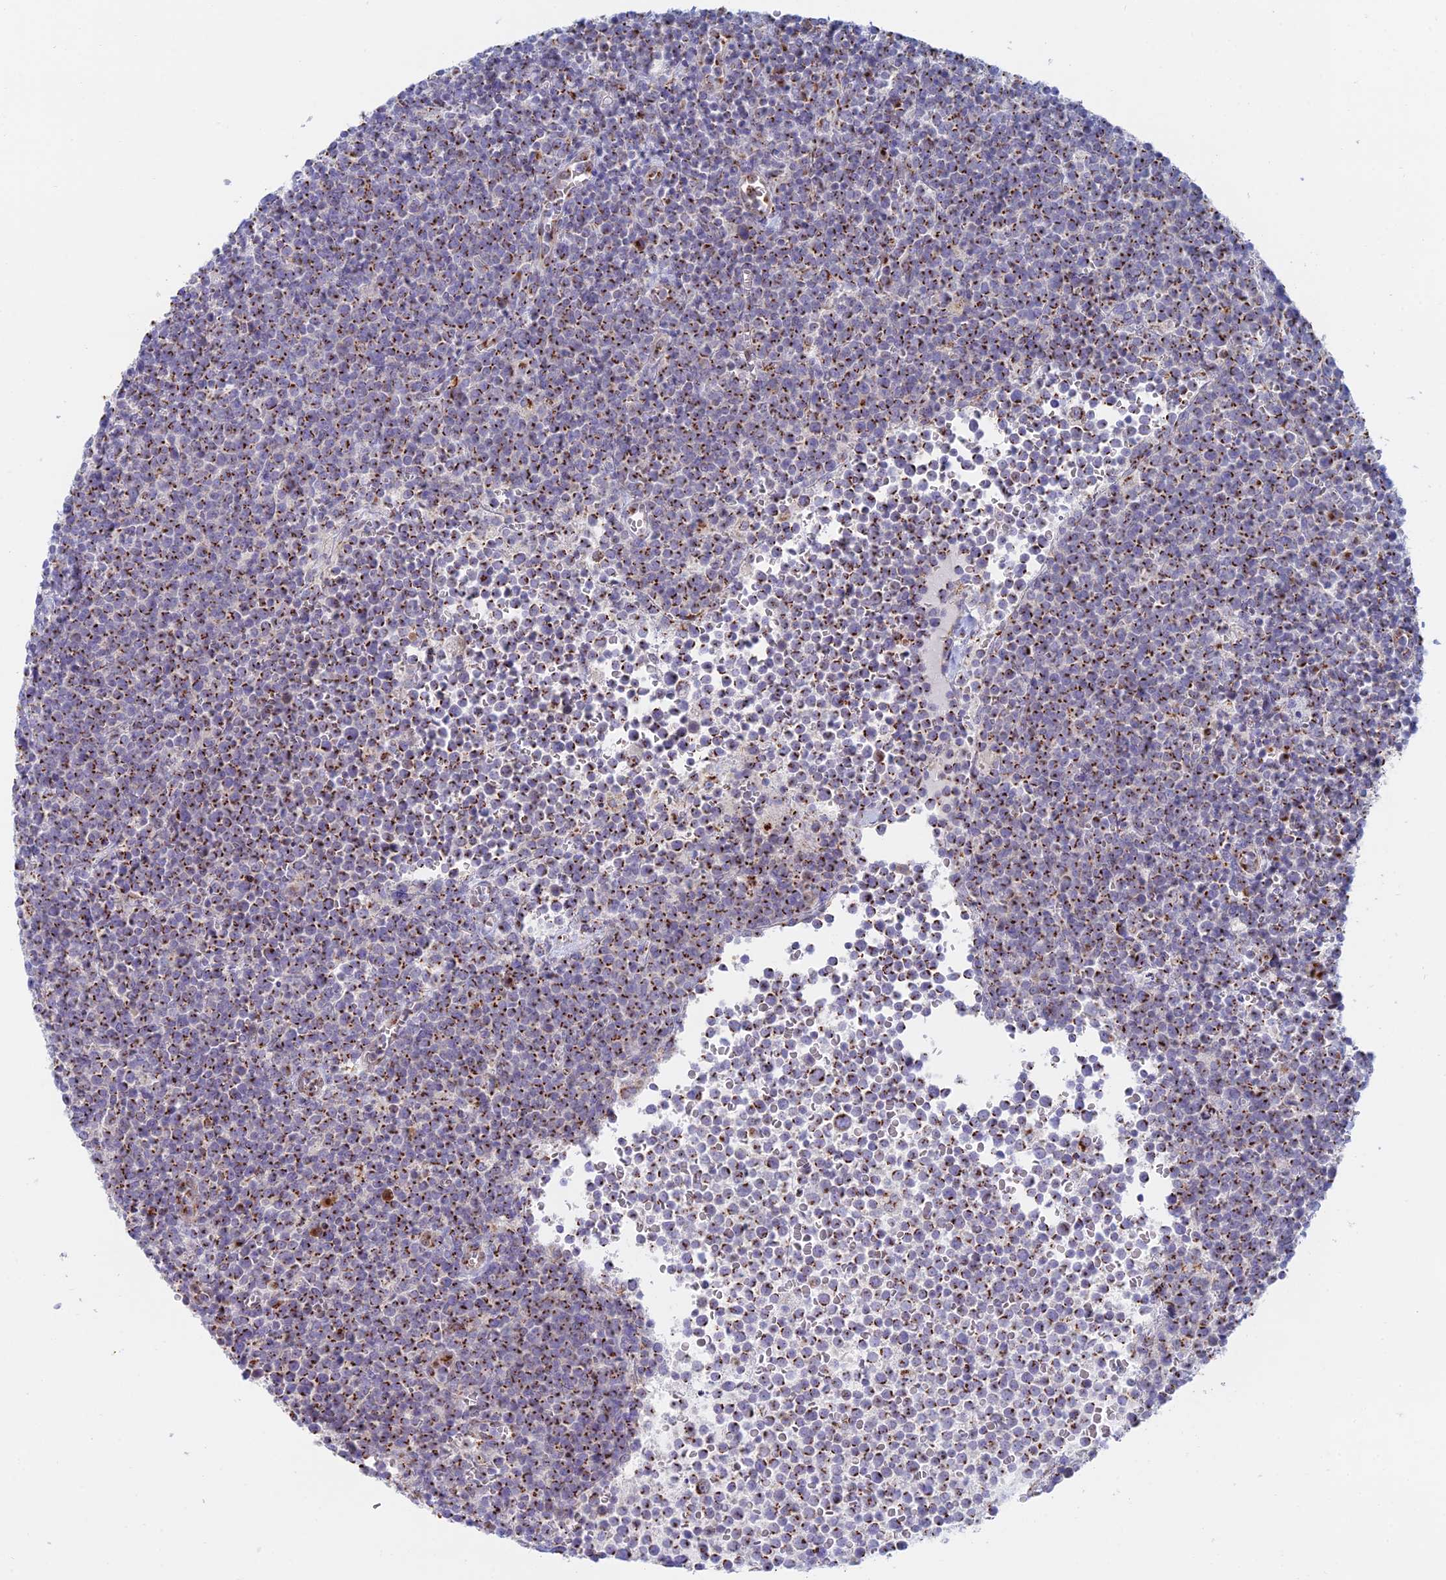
{"staining": {"intensity": "strong", "quantity": ">75%", "location": "cytoplasmic/membranous"}, "tissue": "lymphoma", "cell_type": "Tumor cells", "image_type": "cancer", "snomed": [{"axis": "morphology", "description": "Malignant lymphoma, non-Hodgkin's type, High grade"}, {"axis": "topography", "description": "Lymph node"}], "caption": "This image displays lymphoma stained with IHC to label a protein in brown. The cytoplasmic/membranous of tumor cells show strong positivity for the protein. Nuclei are counter-stained blue.", "gene": "HS2ST1", "patient": {"sex": "male", "age": 61}}